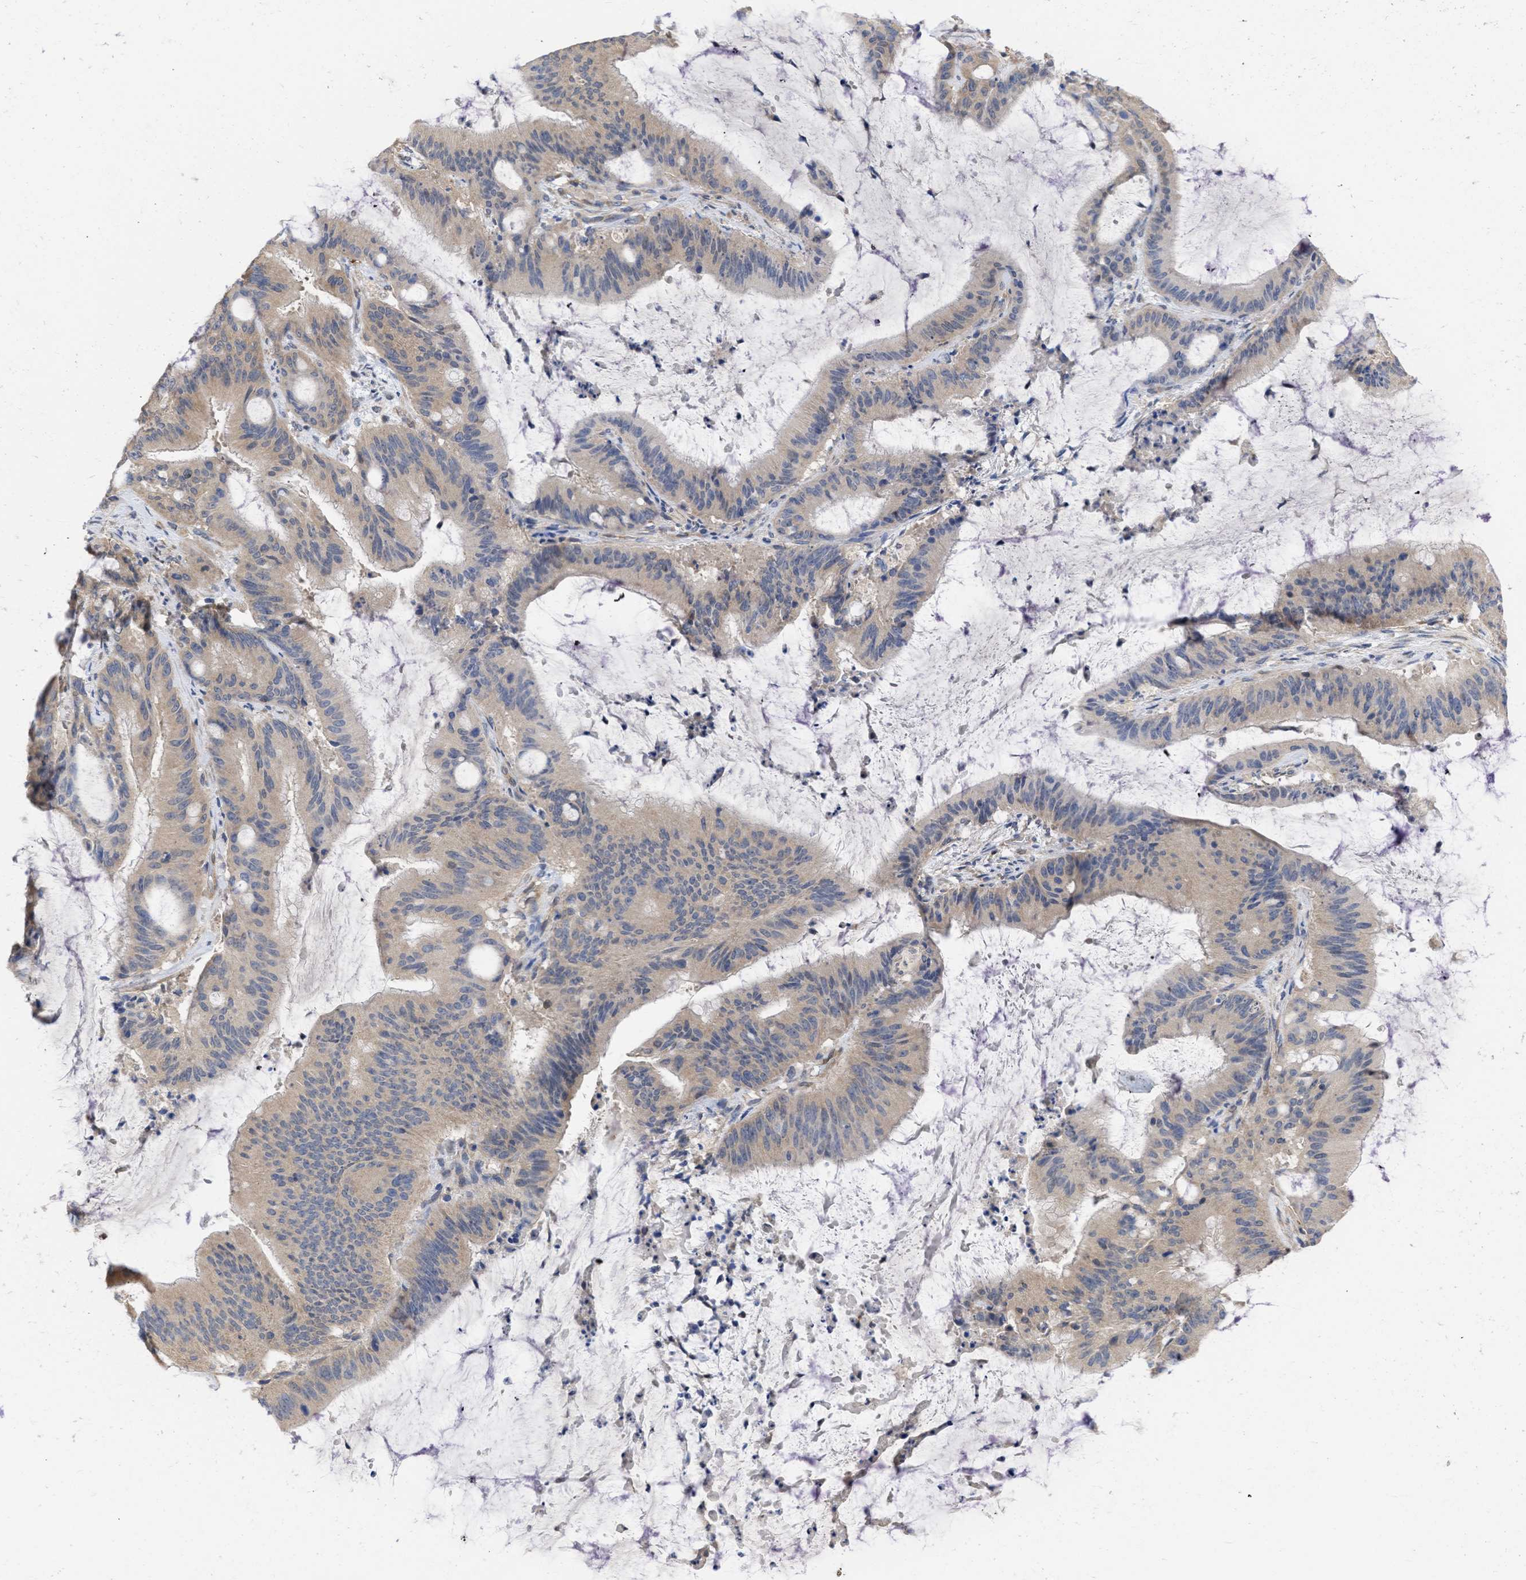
{"staining": {"intensity": "weak", "quantity": ">75%", "location": "cytoplasmic/membranous"}, "tissue": "liver cancer", "cell_type": "Tumor cells", "image_type": "cancer", "snomed": [{"axis": "morphology", "description": "Normal tissue, NOS"}, {"axis": "morphology", "description": "Cholangiocarcinoma"}, {"axis": "topography", "description": "Liver"}, {"axis": "topography", "description": "Peripheral nerve tissue"}], "caption": "Immunohistochemistry micrograph of human liver cancer (cholangiocarcinoma) stained for a protein (brown), which displays low levels of weak cytoplasmic/membranous staining in about >75% of tumor cells.", "gene": "MAP2K3", "patient": {"sex": "female", "age": 73}}